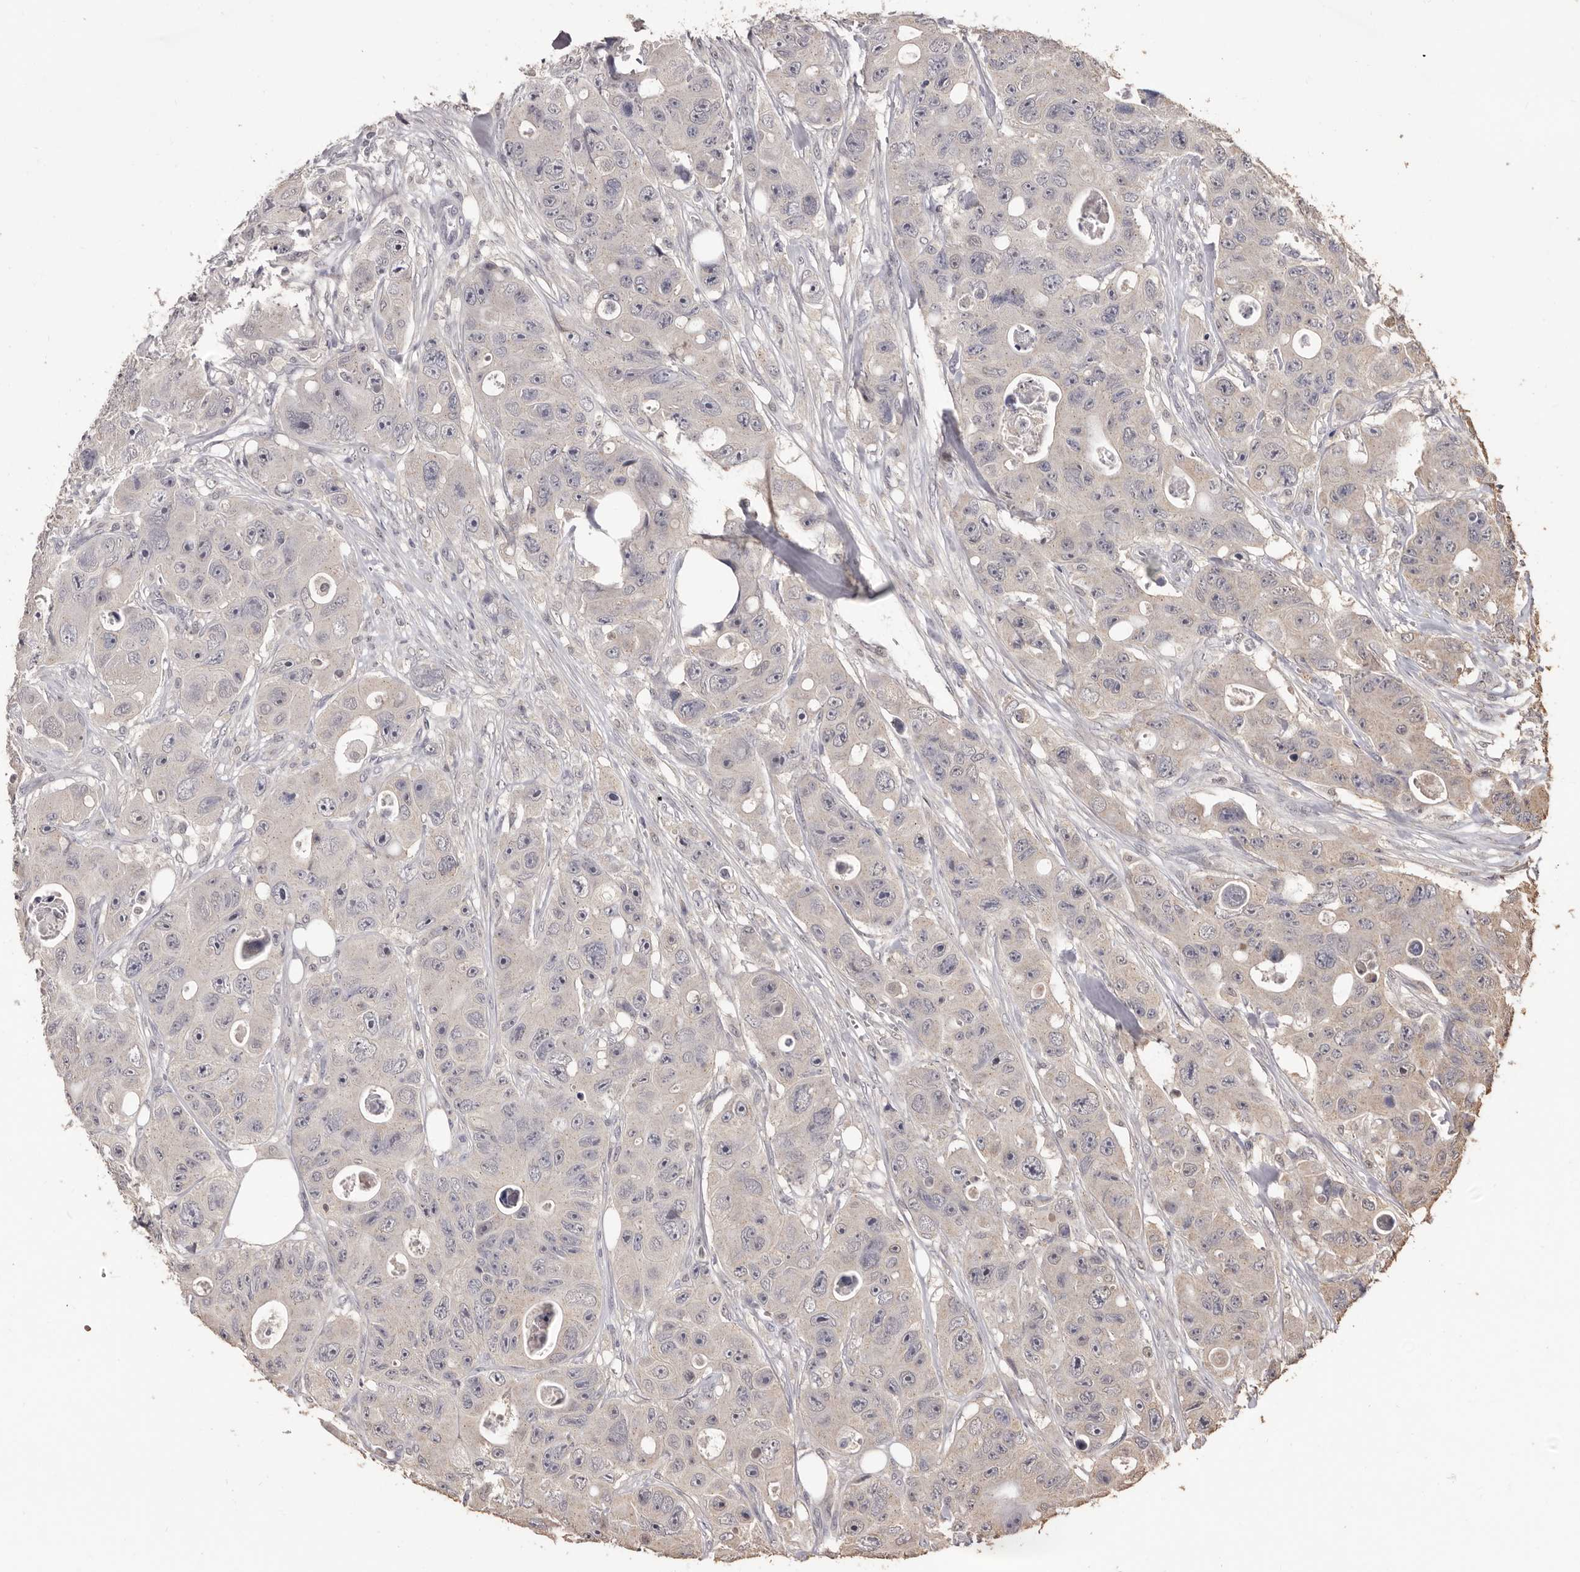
{"staining": {"intensity": "weak", "quantity": "<25%", "location": "cytoplasmic/membranous"}, "tissue": "colorectal cancer", "cell_type": "Tumor cells", "image_type": "cancer", "snomed": [{"axis": "morphology", "description": "Adenocarcinoma, NOS"}, {"axis": "topography", "description": "Colon"}], "caption": "IHC micrograph of human adenocarcinoma (colorectal) stained for a protein (brown), which displays no positivity in tumor cells.", "gene": "INAVA", "patient": {"sex": "female", "age": 46}}